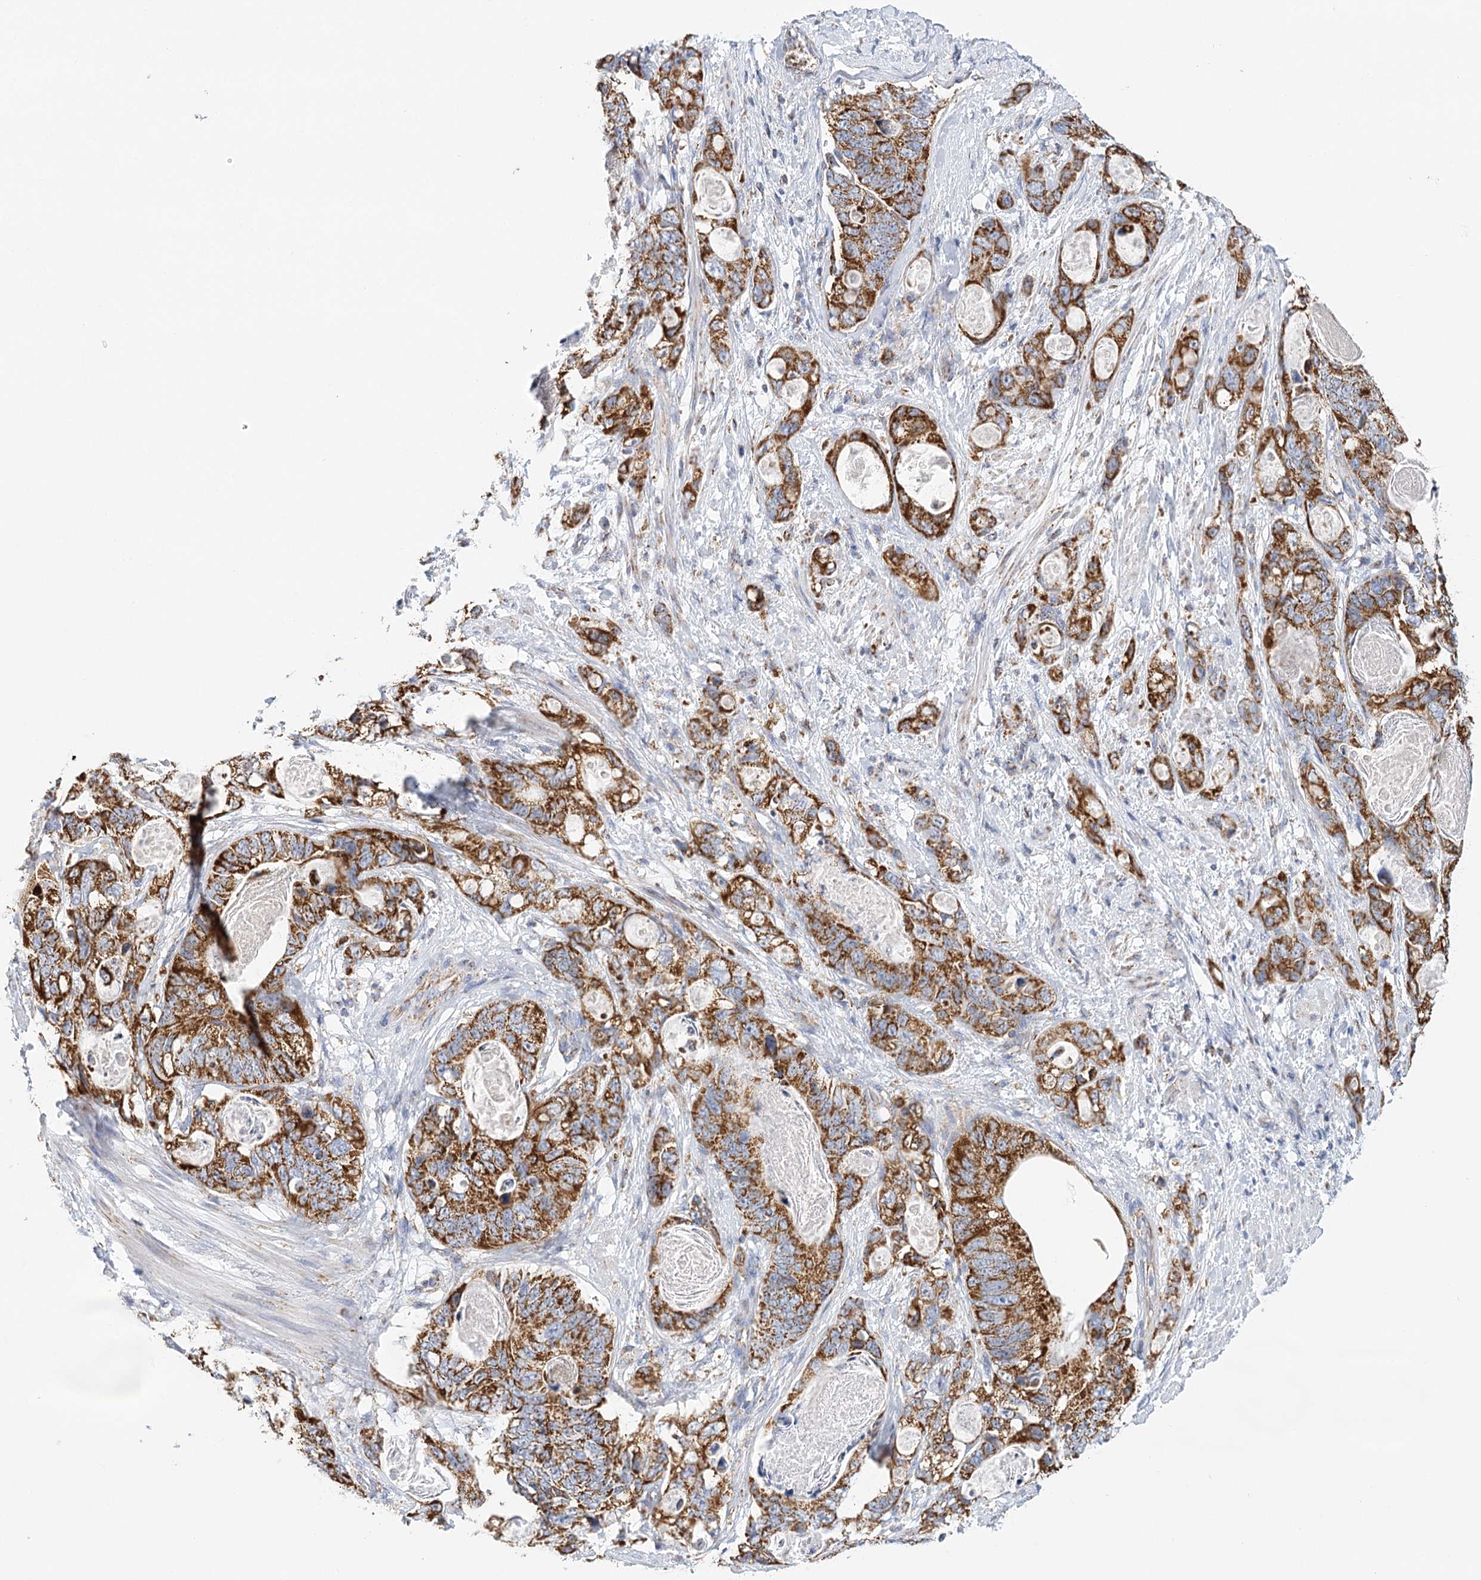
{"staining": {"intensity": "strong", "quantity": ">75%", "location": "cytoplasmic/membranous"}, "tissue": "stomach cancer", "cell_type": "Tumor cells", "image_type": "cancer", "snomed": [{"axis": "morphology", "description": "Normal tissue, NOS"}, {"axis": "morphology", "description": "Adenocarcinoma, NOS"}, {"axis": "topography", "description": "Stomach"}], "caption": "Immunohistochemistry (IHC) (DAB) staining of stomach adenocarcinoma displays strong cytoplasmic/membranous protein staining in approximately >75% of tumor cells. The protein of interest is stained brown, and the nuclei are stained in blue (DAB IHC with brightfield microscopy, high magnification).", "gene": "LSS", "patient": {"sex": "female", "age": 89}}